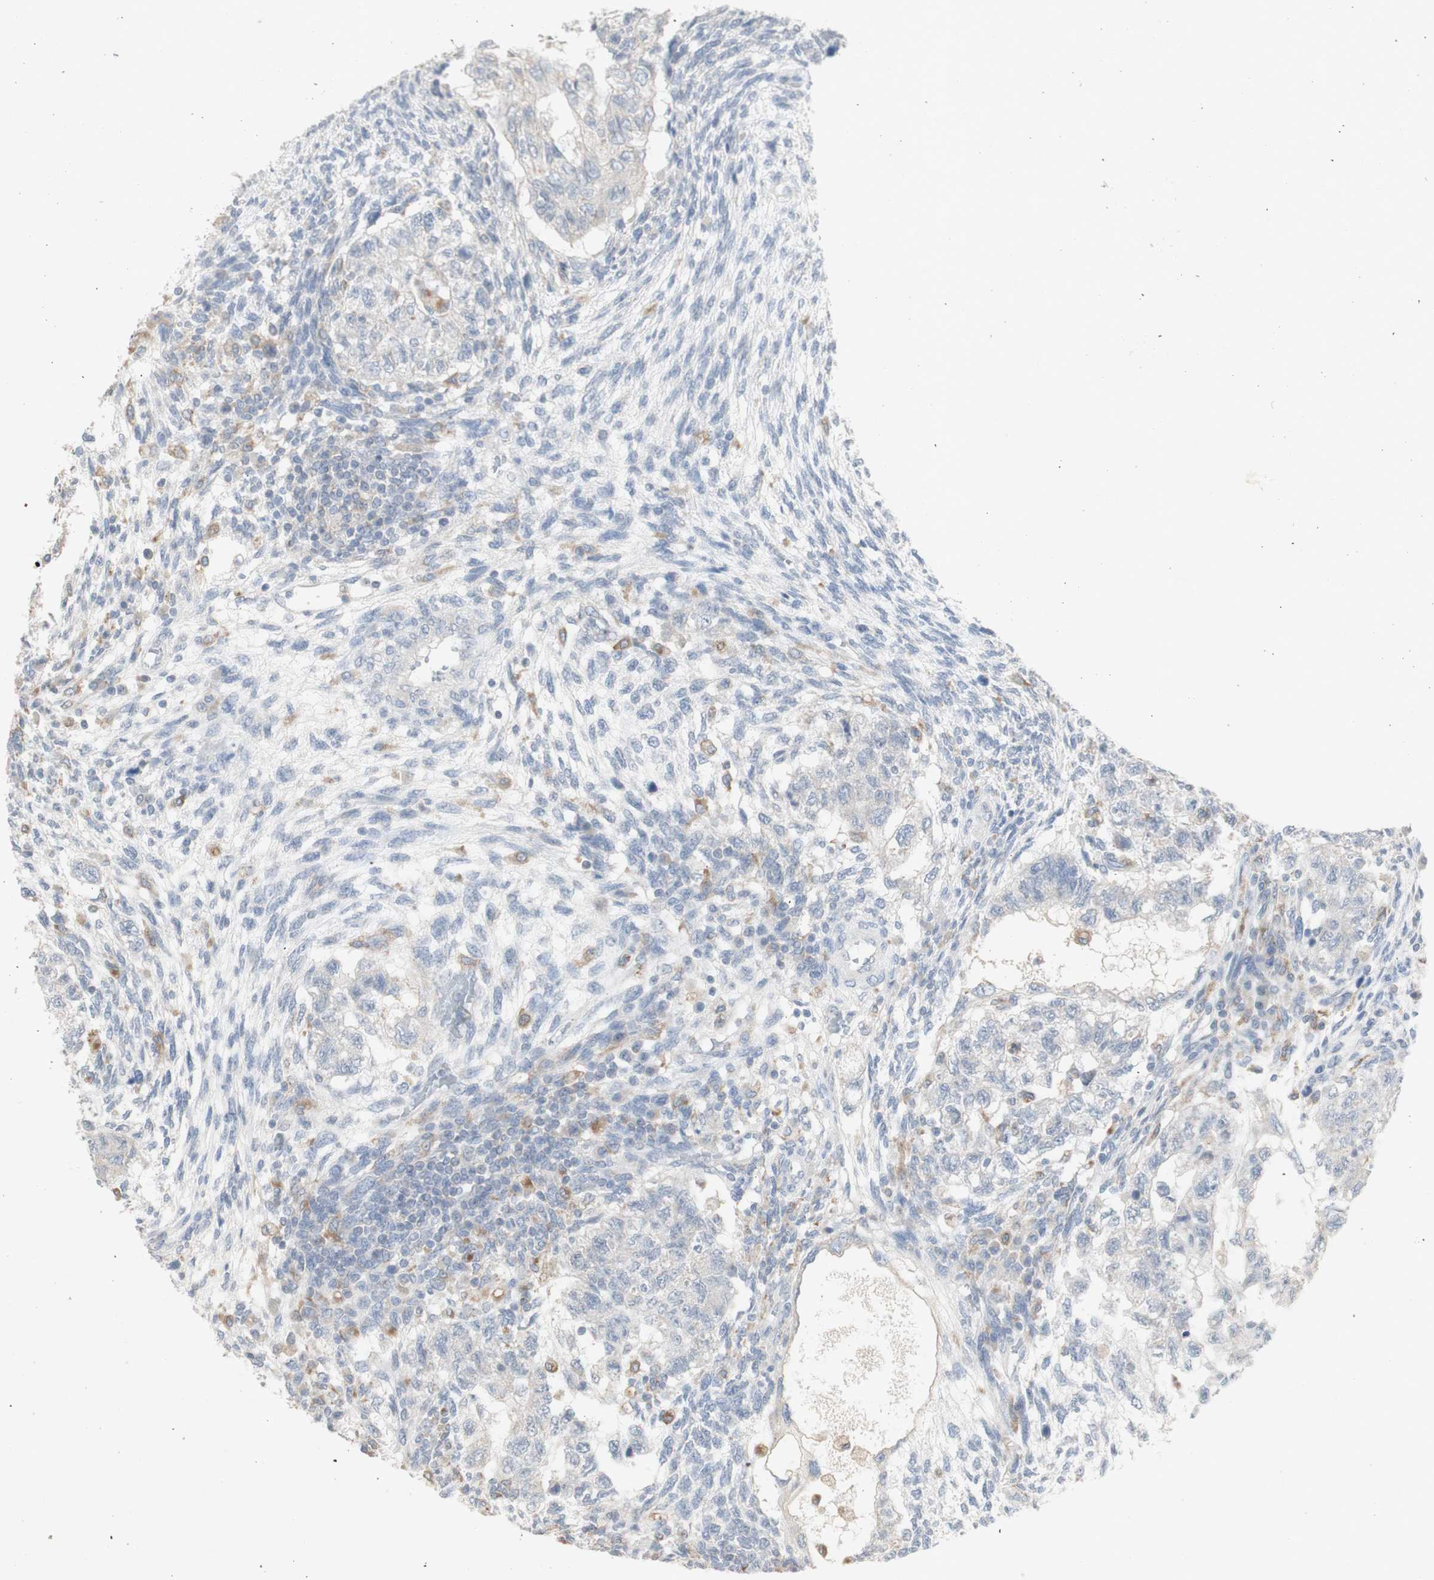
{"staining": {"intensity": "negative", "quantity": "none", "location": "none"}, "tissue": "testis cancer", "cell_type": "Tumor cells", "image_type": "cancer", "snomed": [{"axis": "morphology", "description": "Normal tissue, NOS"}, {"axis": "morphology", "description": "Carcinoma, Embryonal, NOS"}, {"axis": "topography", "description": "Testis"}], "caption": "Photomicrograph shows no protein staining in tumor cells of testis cancer tissue. (Stains: DAB (3,3'-diaminobenzidine) immunohistochemistry (IHC) with hematoxylin counter stain, Microscopy: brightfield microscopy at high magnification).", "gene": "ATP6V1B1", "patient": {"sex": "male", "age": 36}}